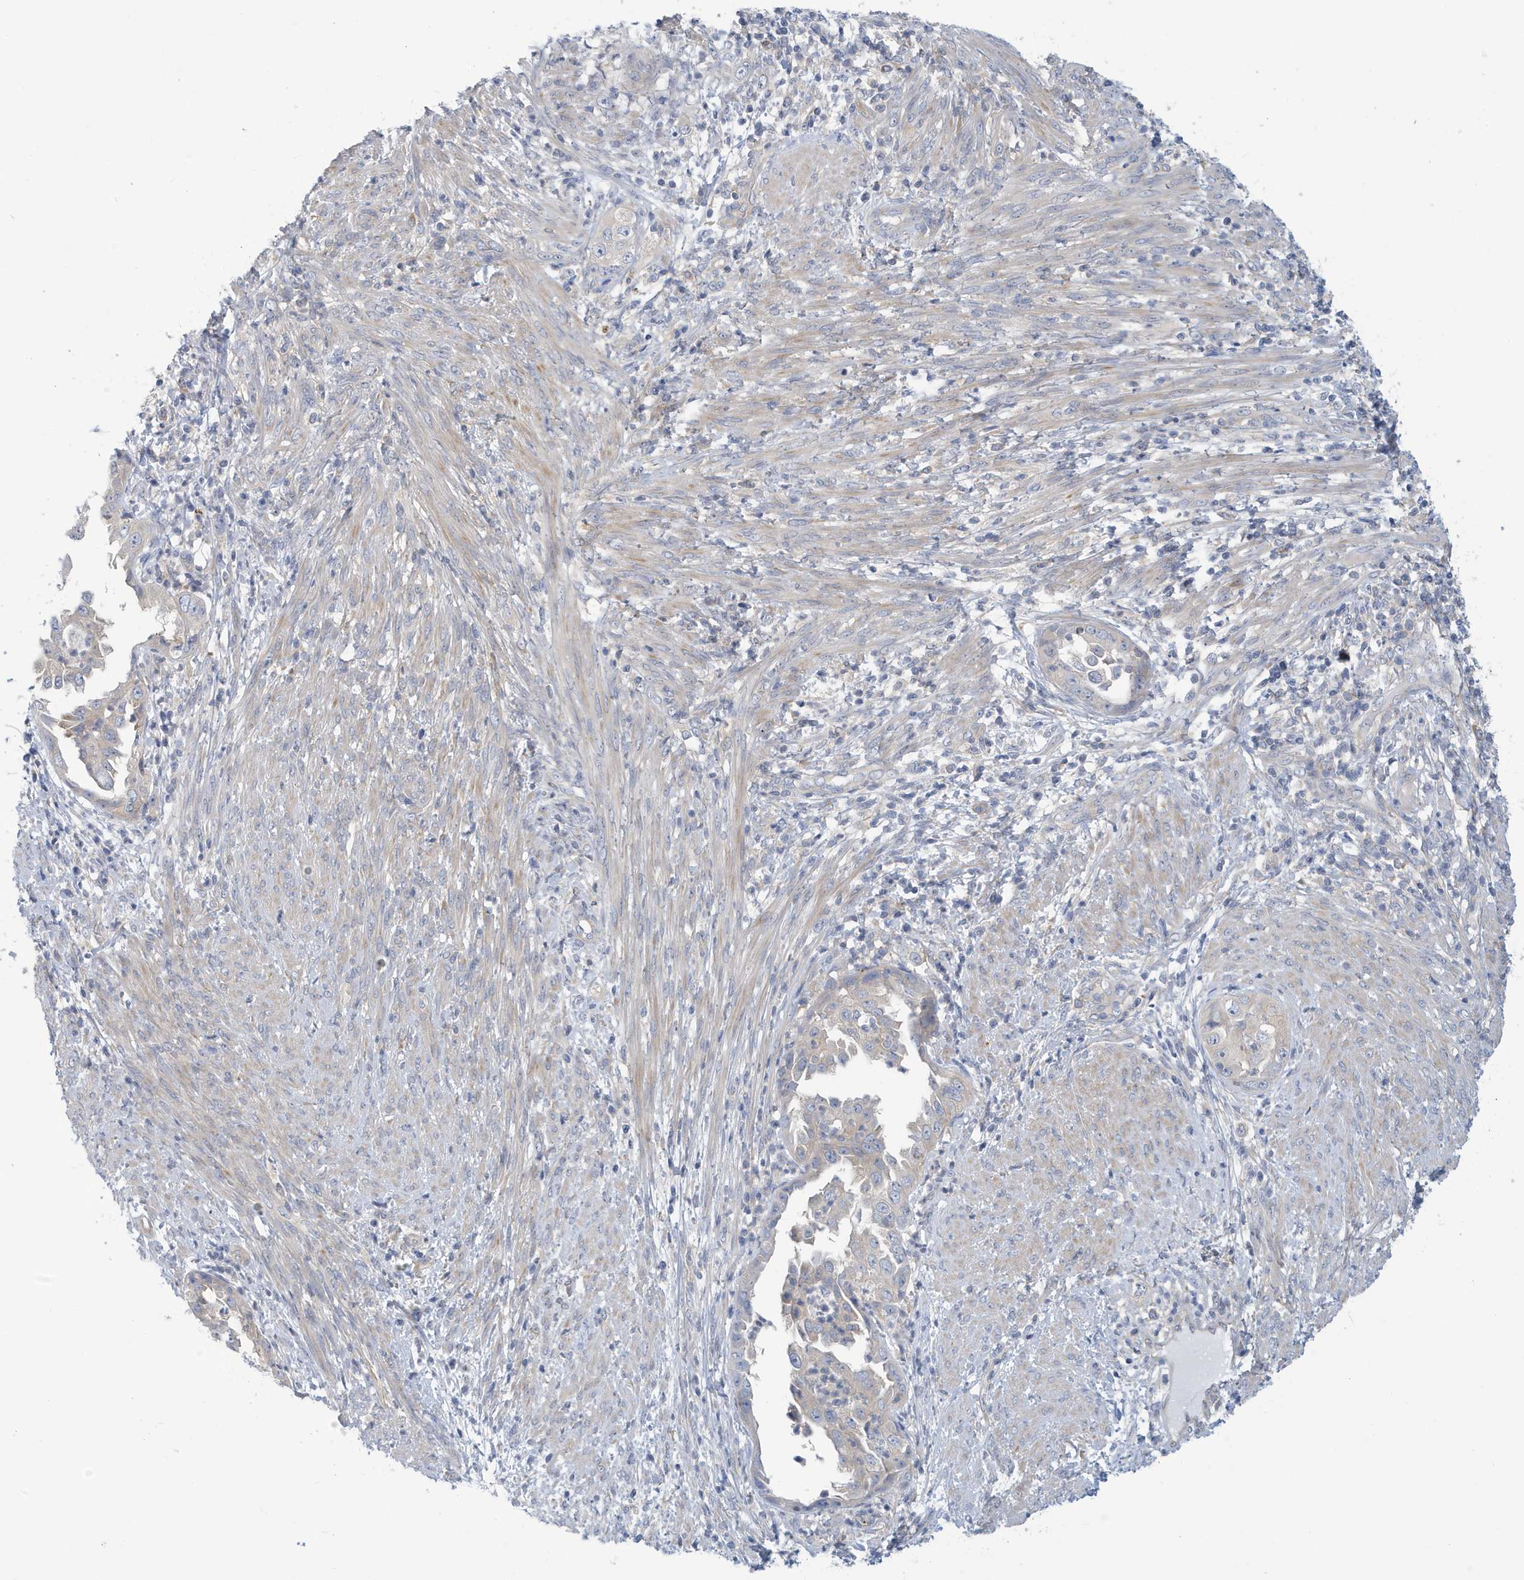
{"staining": {"intensity": "negative", "quantity": "none", "location": "none"}, "tissue": "endometrial cancer", "cell_type": "Tumor cells", "image_type": "cancer", "snomed": [{"axis": "morphology", "description": "Adenocarcinoma, NOS"}, {"axis": "topography", "description": "Endometrium"}], "caption": "A high-resolution image shows immunohistochemistry (IHC) staining of endometrial cancer, which exhibits no significant positivity in tumor cells.", "gene": "VTA1", "patient": {"sex": "female", "age": 85}}